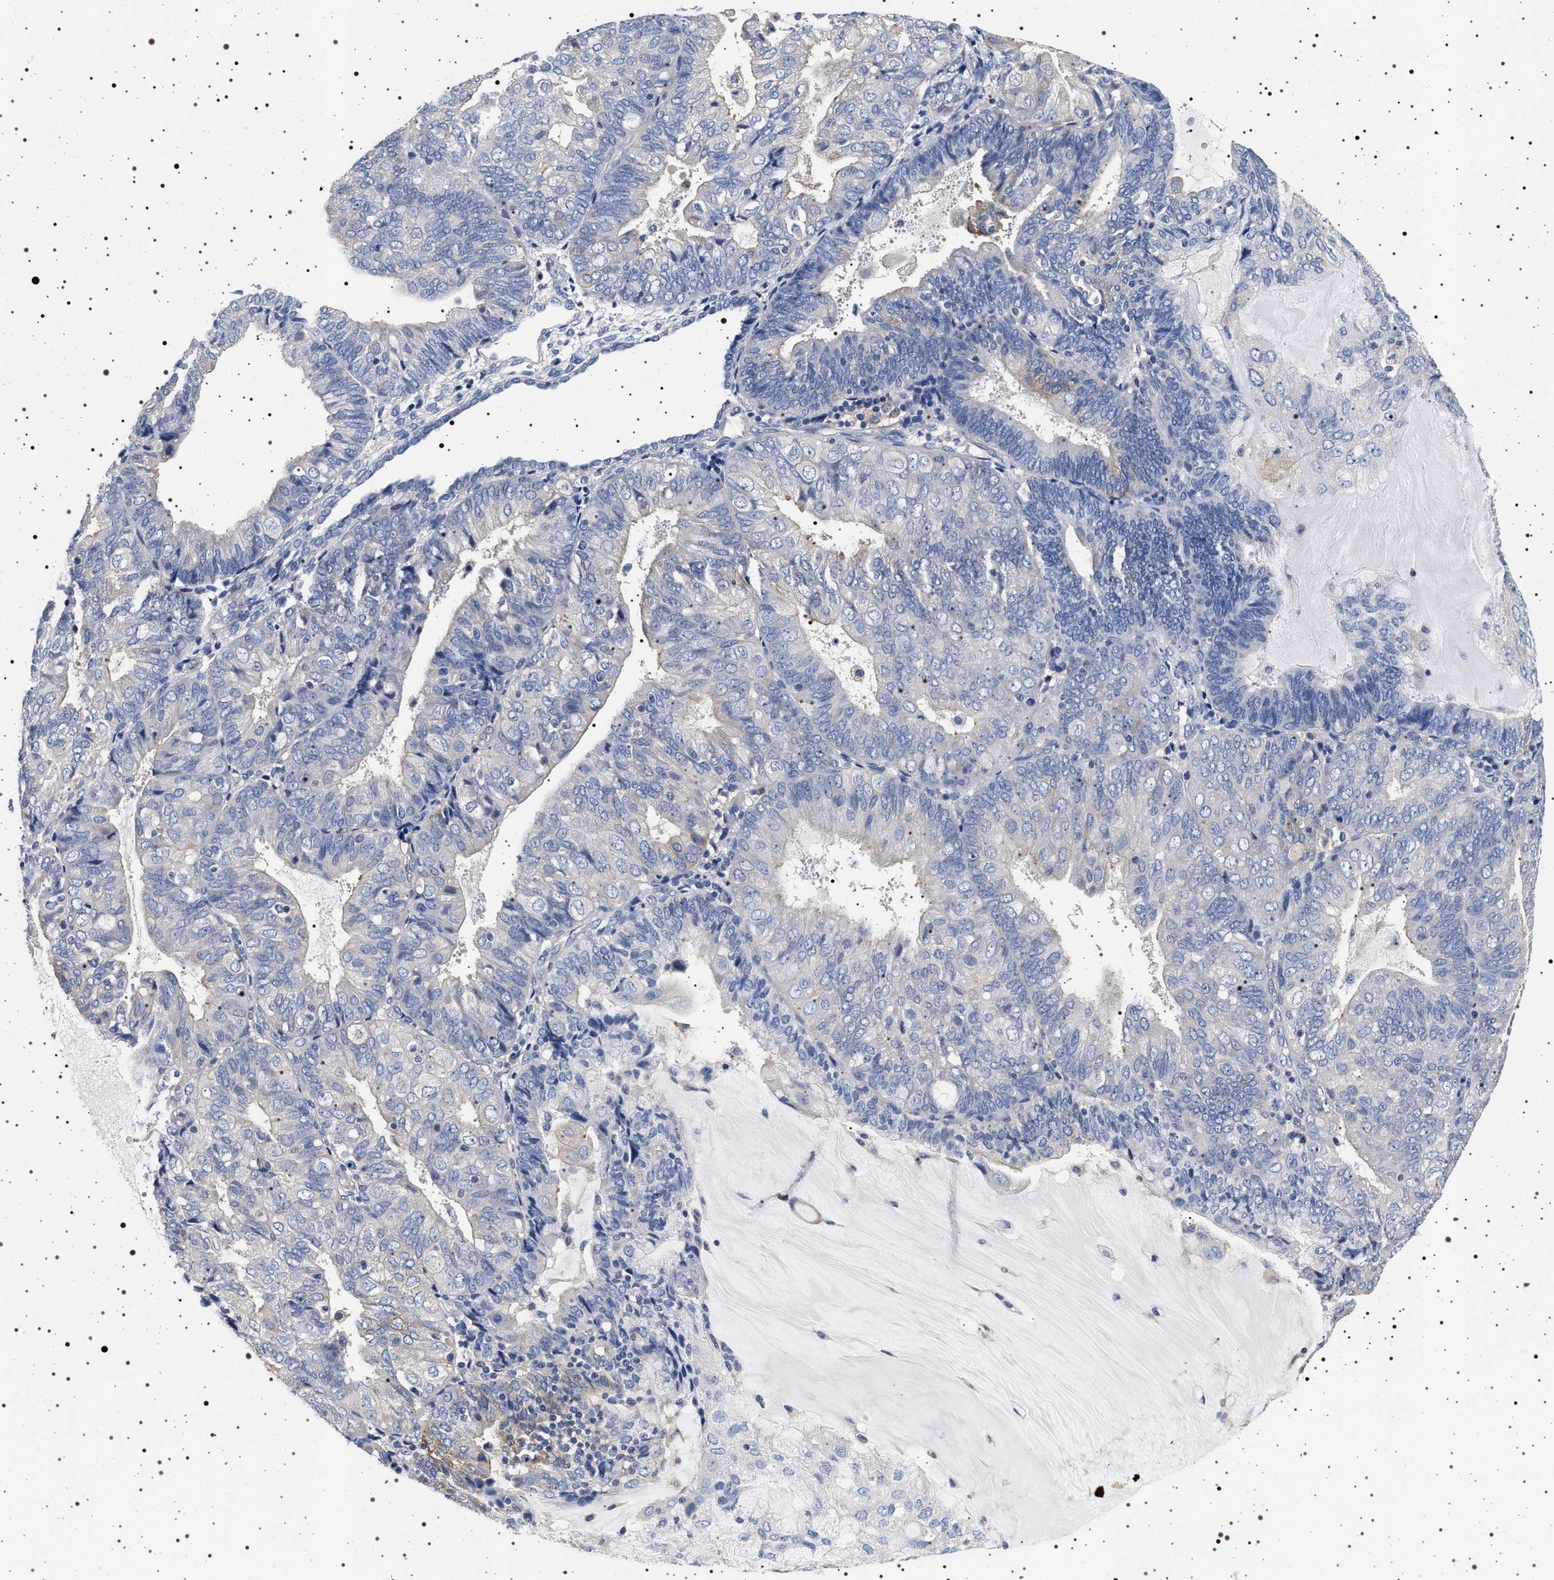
{"staining": {"intensity": "negative", "quantity": "none", "location": "none"}, "tissue": "endometrial cancer", "cell_type": "Tumor cells", "image_type": "cancer", "snomed": [{"axis": "morphology", "description": "Adenocarcinoma, NOS"}, {"axis": "topography", "description": "Endometrium"}], "caption": "An IHC photomicrograph of endometrial adenocarcinoma is shown. There is no staining in tumor cells of endometrial adenocarcinoma.", "gene": "HSD17B1", "patient": {"sex": "female", "age": 81}}